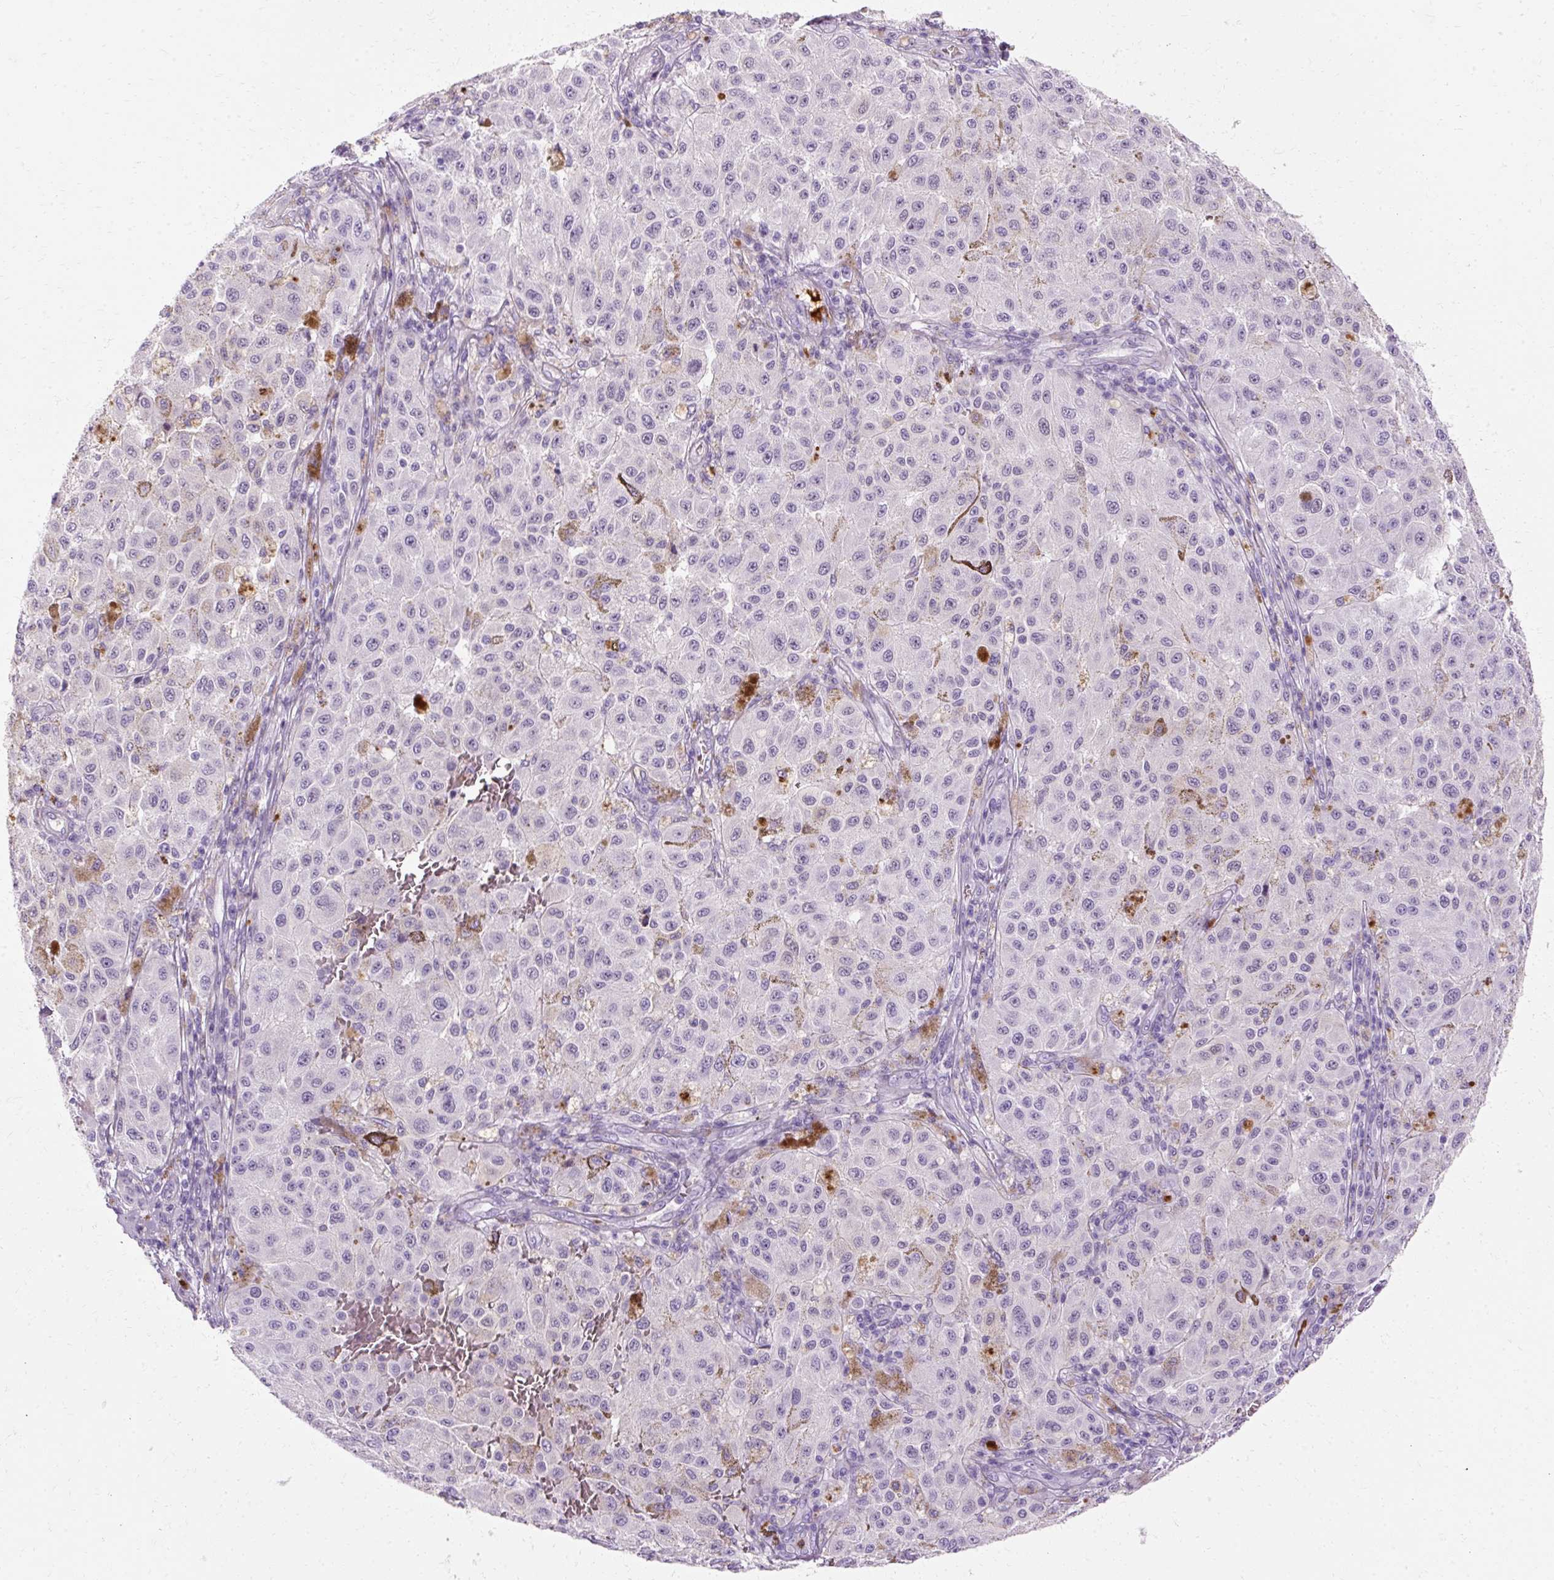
{"staining": {"intensity": "negative", "quantity": "none", "location": "none"}, "tissue": "melanoma", "cell_type": "Tumor cells", "image_type": "cancer", "snomed": [{"axis": "morphology", "description": "Malignant melanoma, NOS"}, {"axis": "topography", "description": "Skin"}], "caption": "This is an immunohistochemistry (IHC) photomicrograph of human melanoma. There is no positivity in tumor cells.", "gene": "DEFA1", "patient": {"sex": "female", "age": 64}}